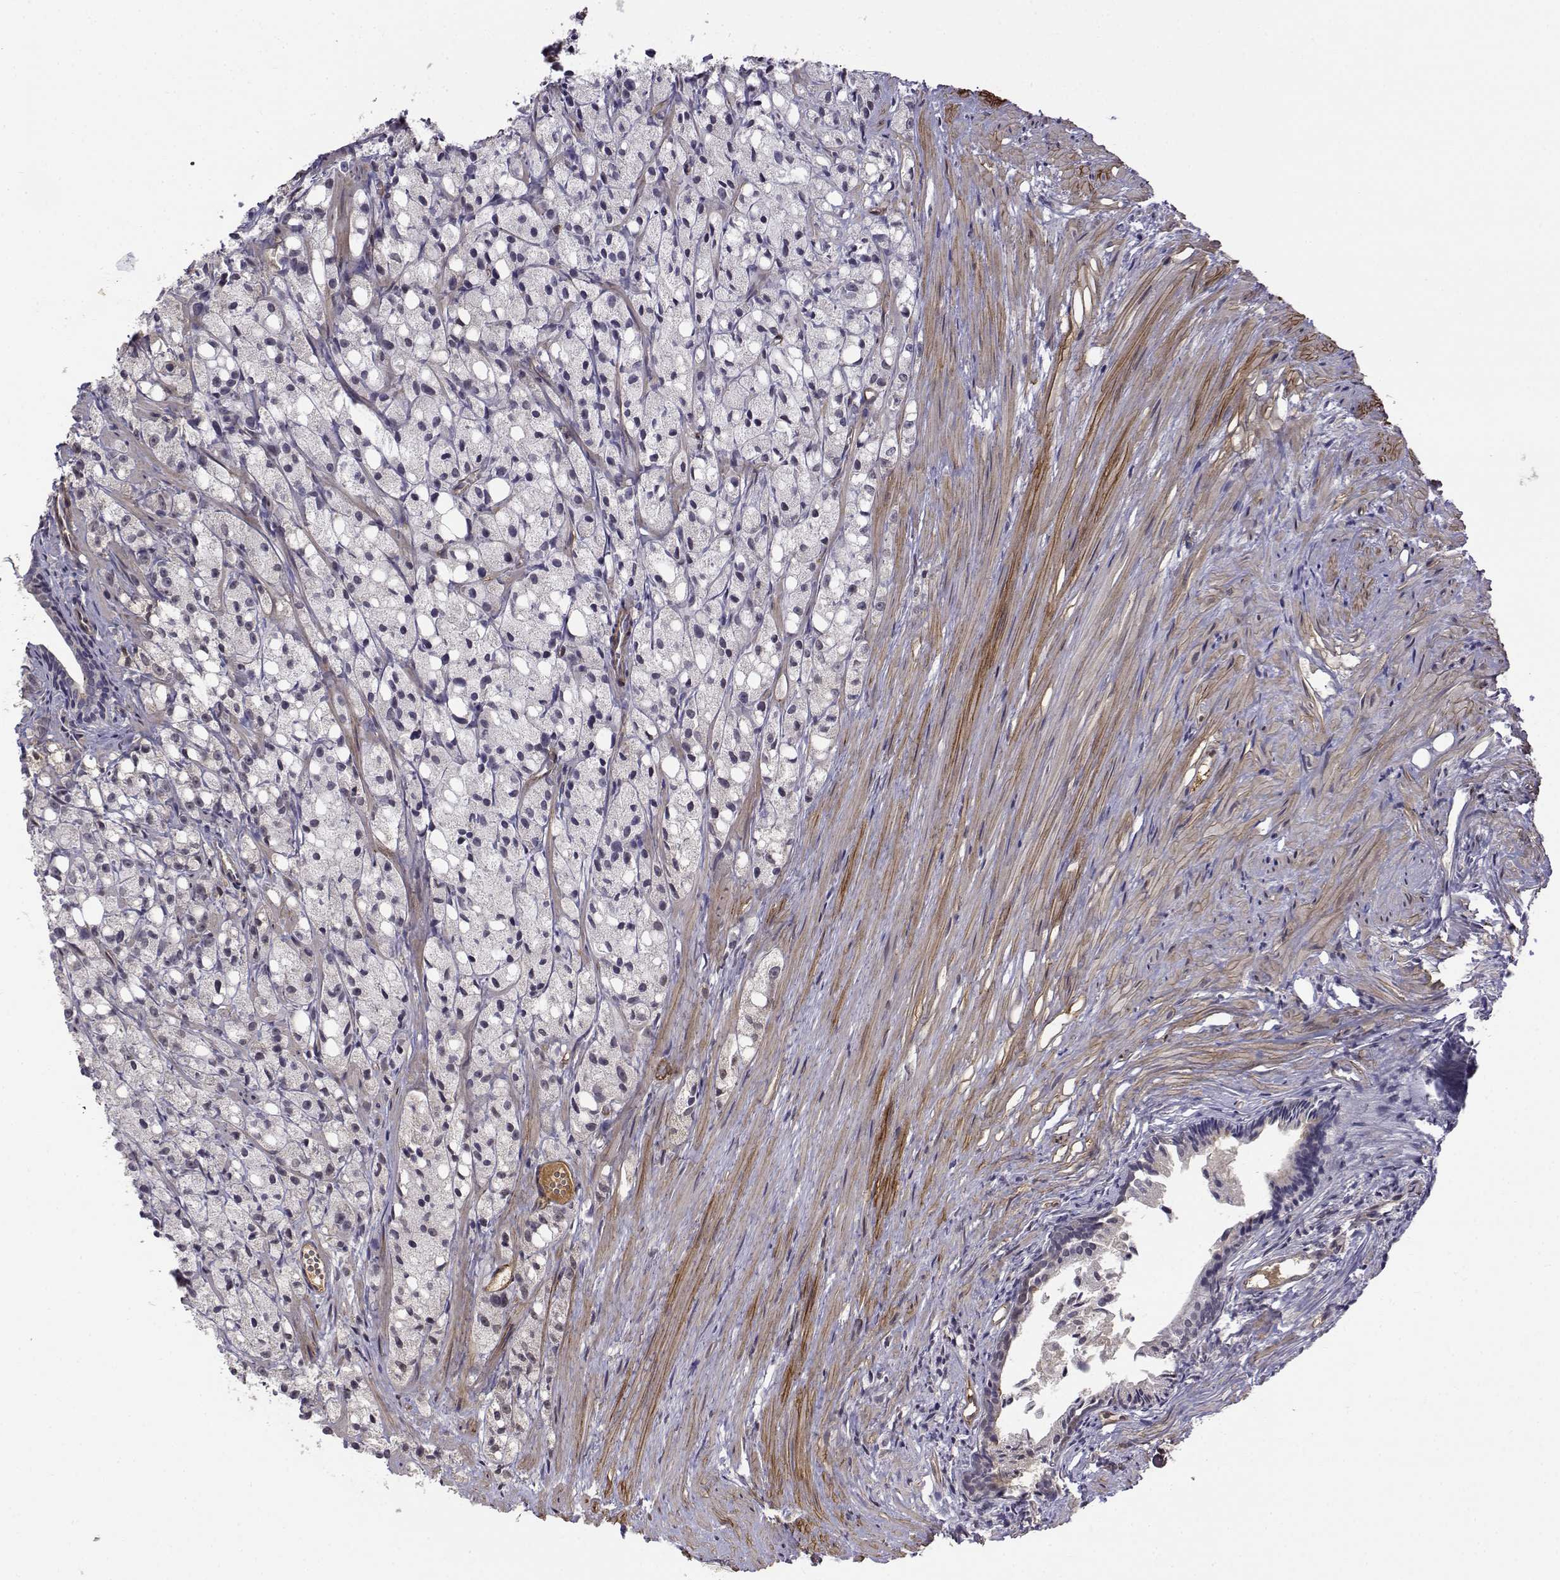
{"staining": {"intensity": "negative", "quantity": "none", "location": "none"}, "tissue": "prostate cancer", "cell_type": "Tumor cells", "image_type": "cancer", "snomed": [{"axis": "morphology", "description": "Adenocarcinoma, High grade"}, {"axis": "topography", "description": "Prostate"}], "caption": "Protein analysis of high-grade adenocarcinoma (prostate) exhibits no significant positivity in tumor cells. (Immunohistochemistry, brightfield microscopy, high magnification).", "gene": "ITGA7", "patient": {"sex": "male", "age": 75}}